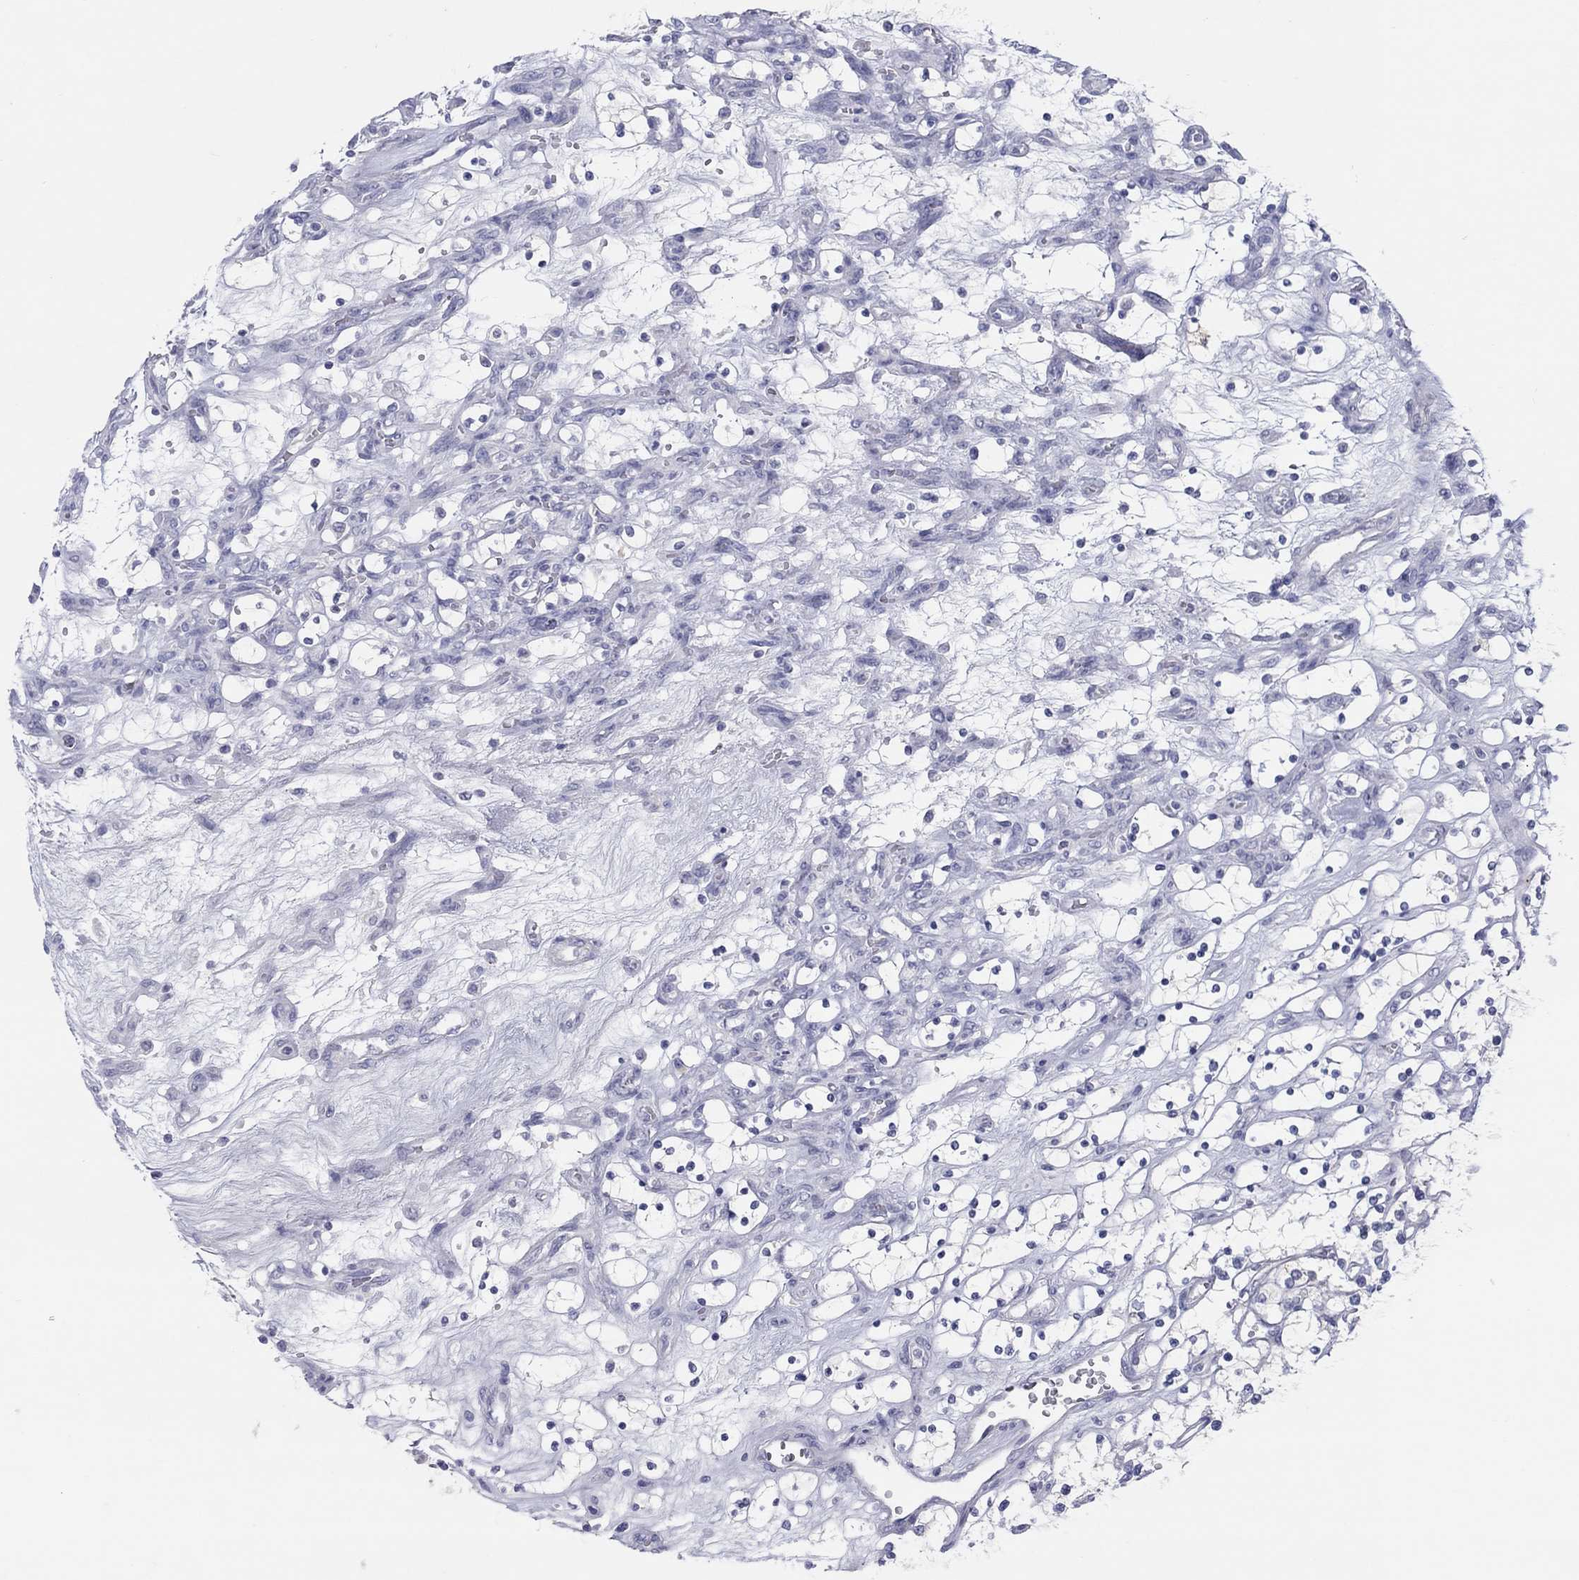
{"staining": {"intensity": "negative", "quantity": "none", "location": "none"}, "tissue": "renal cancer", "cell_type": "Tumor cells", "image_type": "cancer", "snomed": [{"axis": "morphology", "description": "Adenocarcinoma, NOS"}, {"axis": "topography", "description": "Kidney"}], "caption": "DAB immunohistochemical staining of renal cancer exhibits no significant expression in tumor cells.", "gene": "CPNE6", "patient": {"sex": "female", "age": 69}}